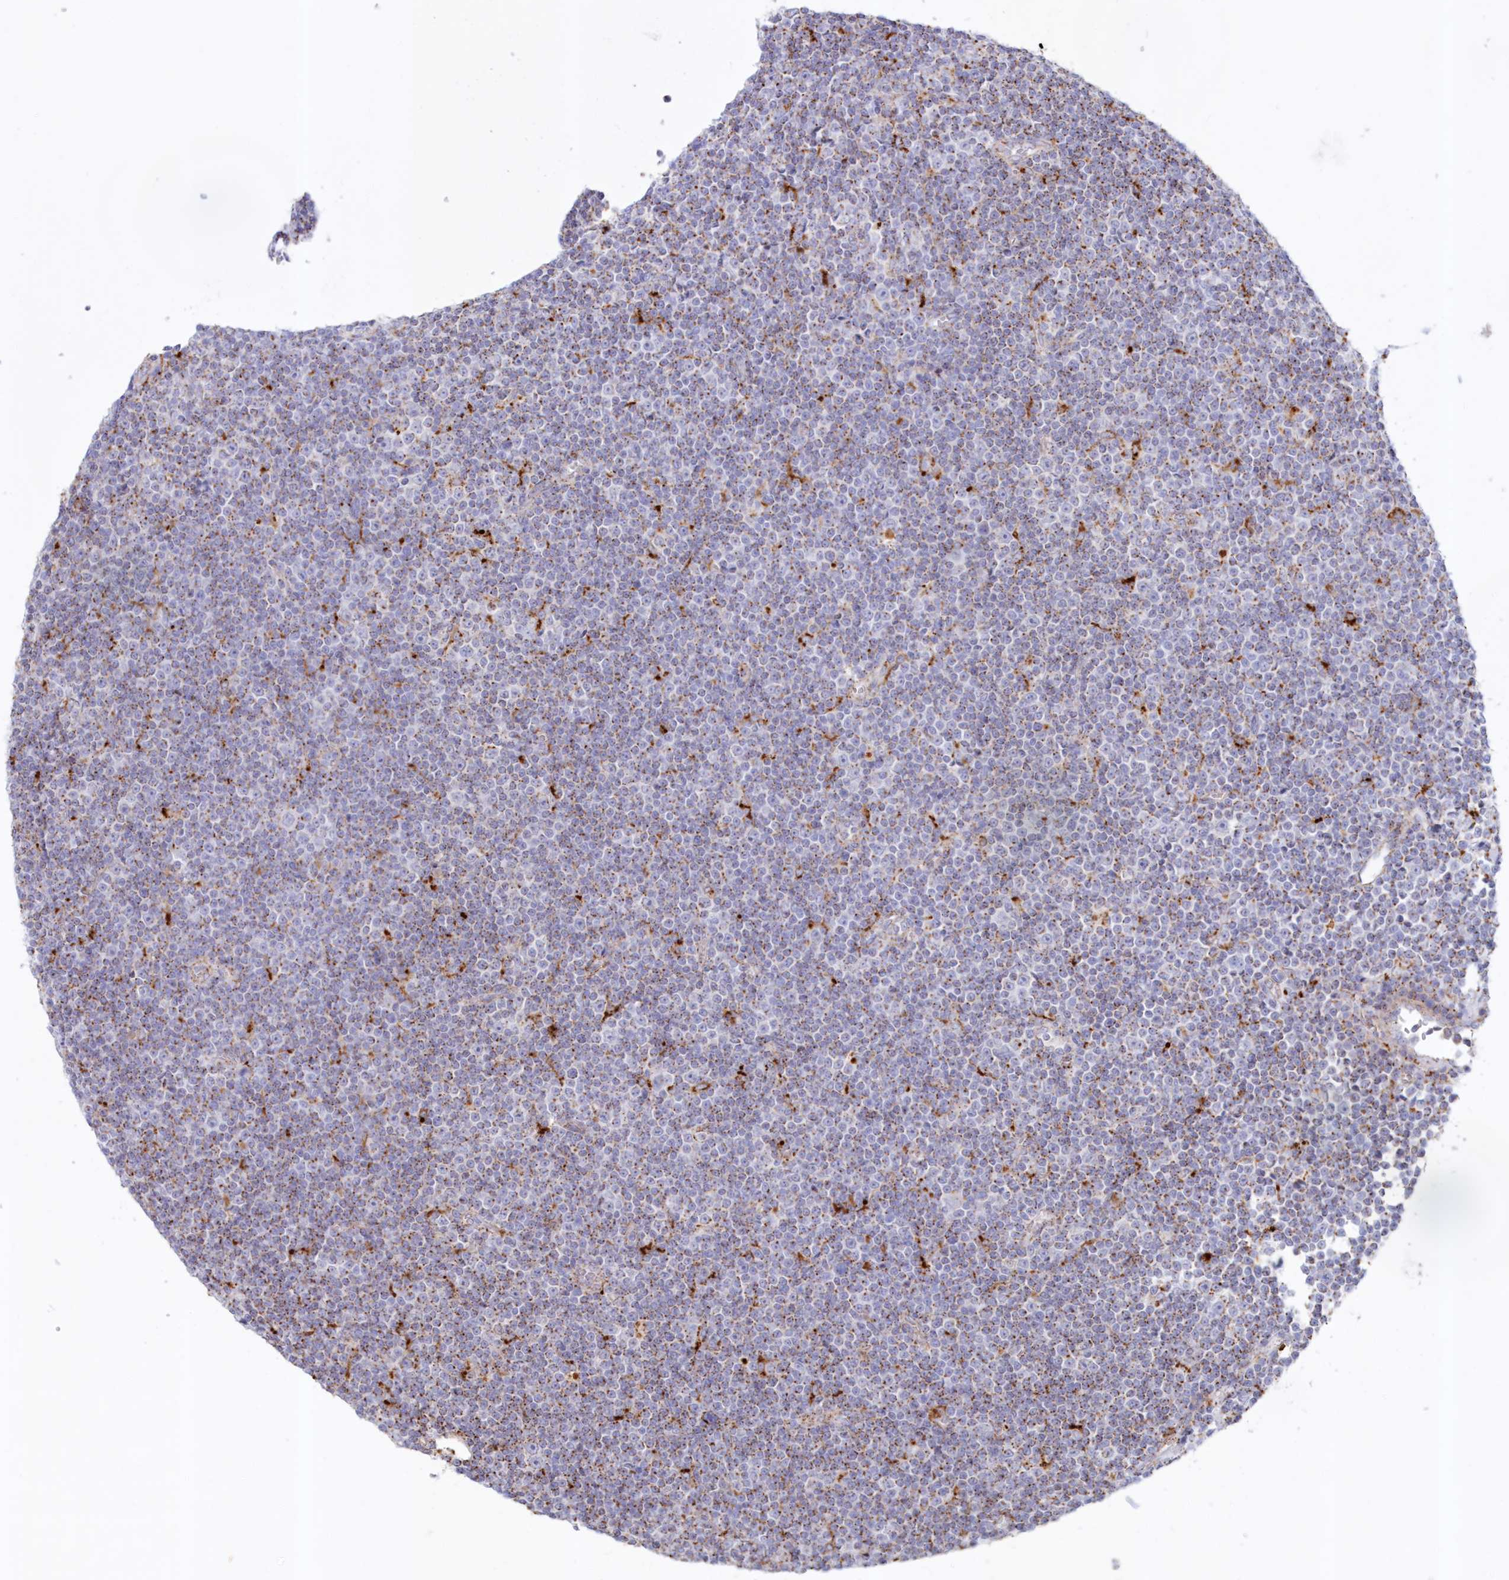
{"staining": {"intensity": "moderate", "quantity": "25%-75%", "location": "cytoplasmic/membranous"}, "tissue": "lymphoma", "cell_type": "Tumor cells", "image_type": "cancer", "snomed": [{"axis": "morphology", "description": "Malignant lymphoma, non-Hodgkin's type, Low grade"}, {"axis": "topography", "description": "Lymph node"}], "caption": "Protein expression analysis of human lymphoma reveals moderate cytoplasmic/membranous positivity in approximately 25%-75% of tumor cells.", "gene": "TPP1", "patient": {"sex": "female", "age": 67}}